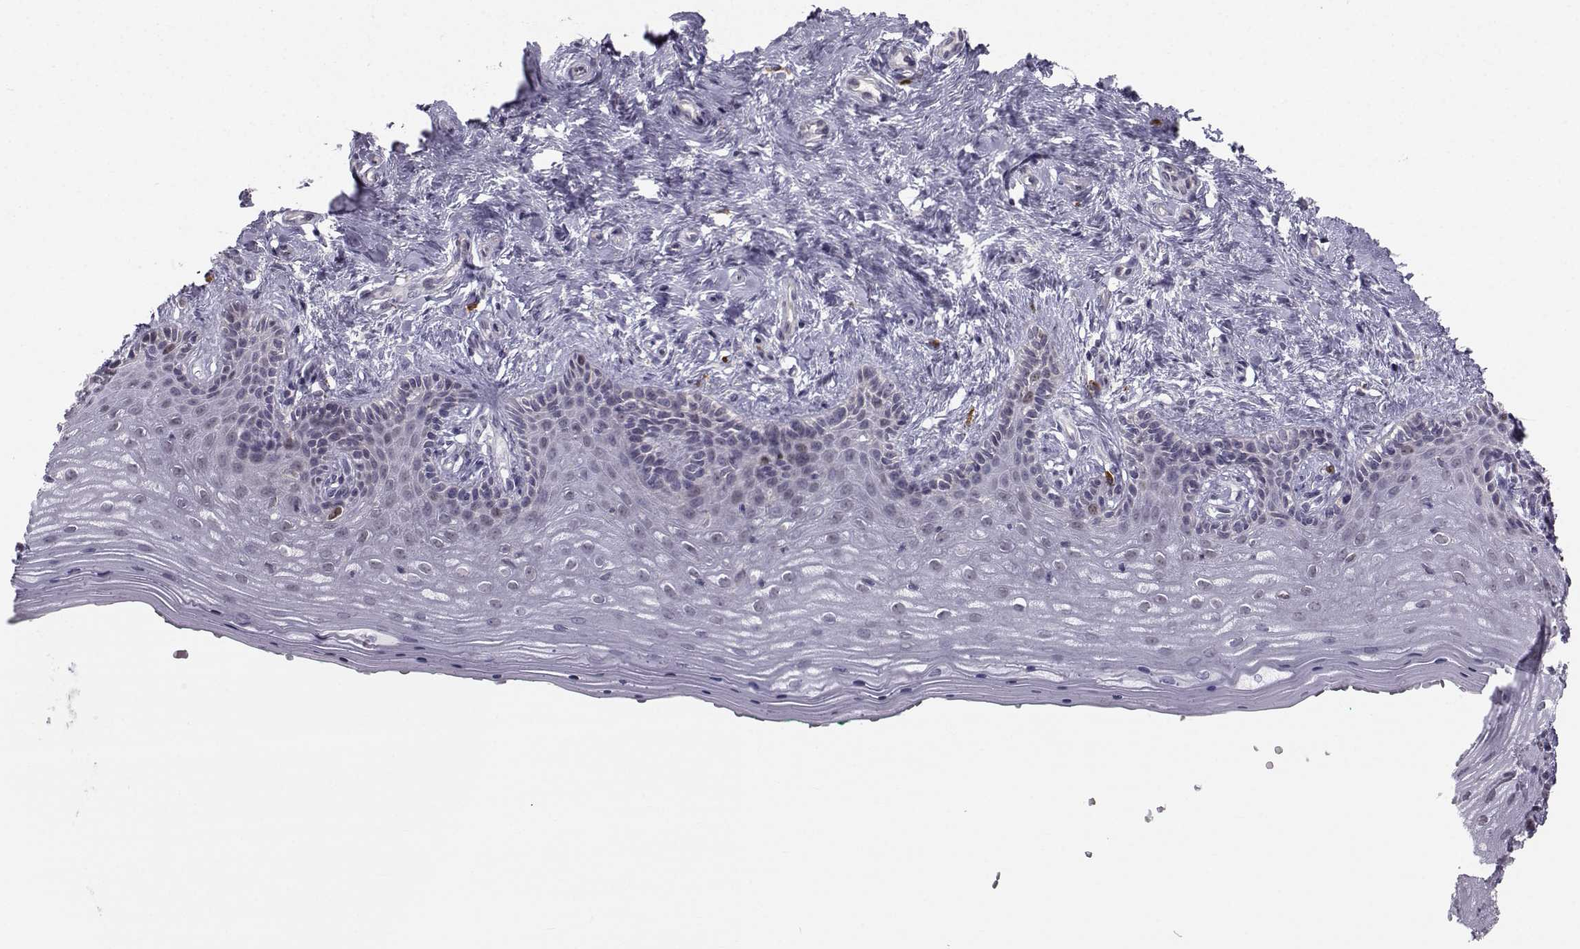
{"staining": {"intensity": "moderate", "quantity": "<25%", "location": "nuclear"}, "tissue": "vagina", "cell_type": "Squamous epithelial cells", "image_type": "normal", "snomed": [{"axis": "morphology", "description": "Normal tissue, NOS"}, {"axis": "topography", "description": "Vagina"}], "caption": "Vagina stained with IHC demonstrates moderate nuclear positivity in approximately <25% of squamous epithelial cells.", "gene": "LRP8", "patient": {"sex": "female", "age": 45}}